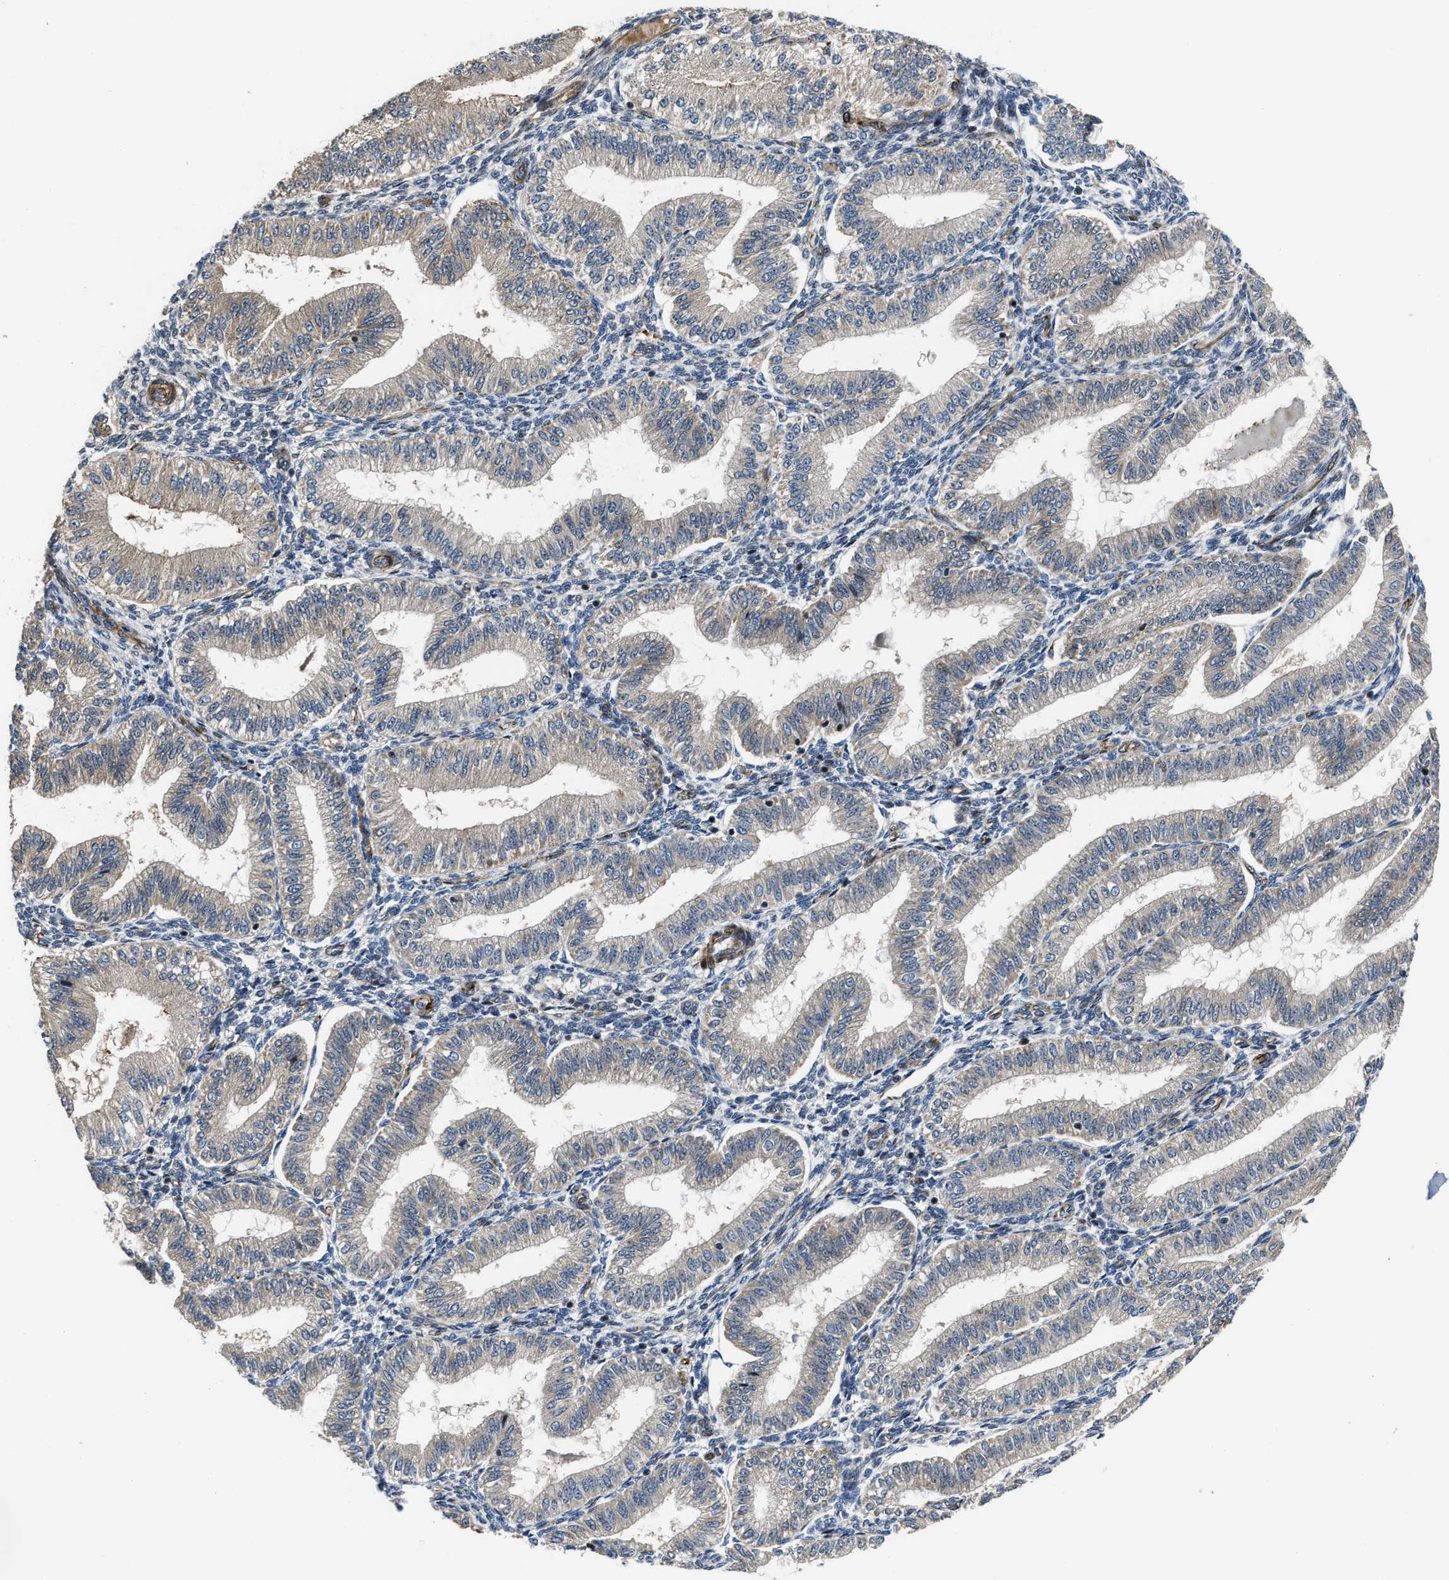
{"staining": {"intensity": "weak", "quantity": "<25%", "location": "nuclear"}, "tissue": "endometrium", "cell_type": "Cells in endometrial stroma", "image_type": "normal", "snomed": [{"axis": "morphology", "description": "Normal tissue, NOS"}, {"axis": "topography", "description": "Endometrium"}], "caption": "An IHC micrograph of benign endometrium is shown. There is no staining in cells in endometrial stroma of endometrium. (Brightfield microscopy of DAB (3,3'-diaminobenzidine) IHC at high magnification).", "gene": "ALDH3A2", "patient": {"sex": "female", "age": 39}}